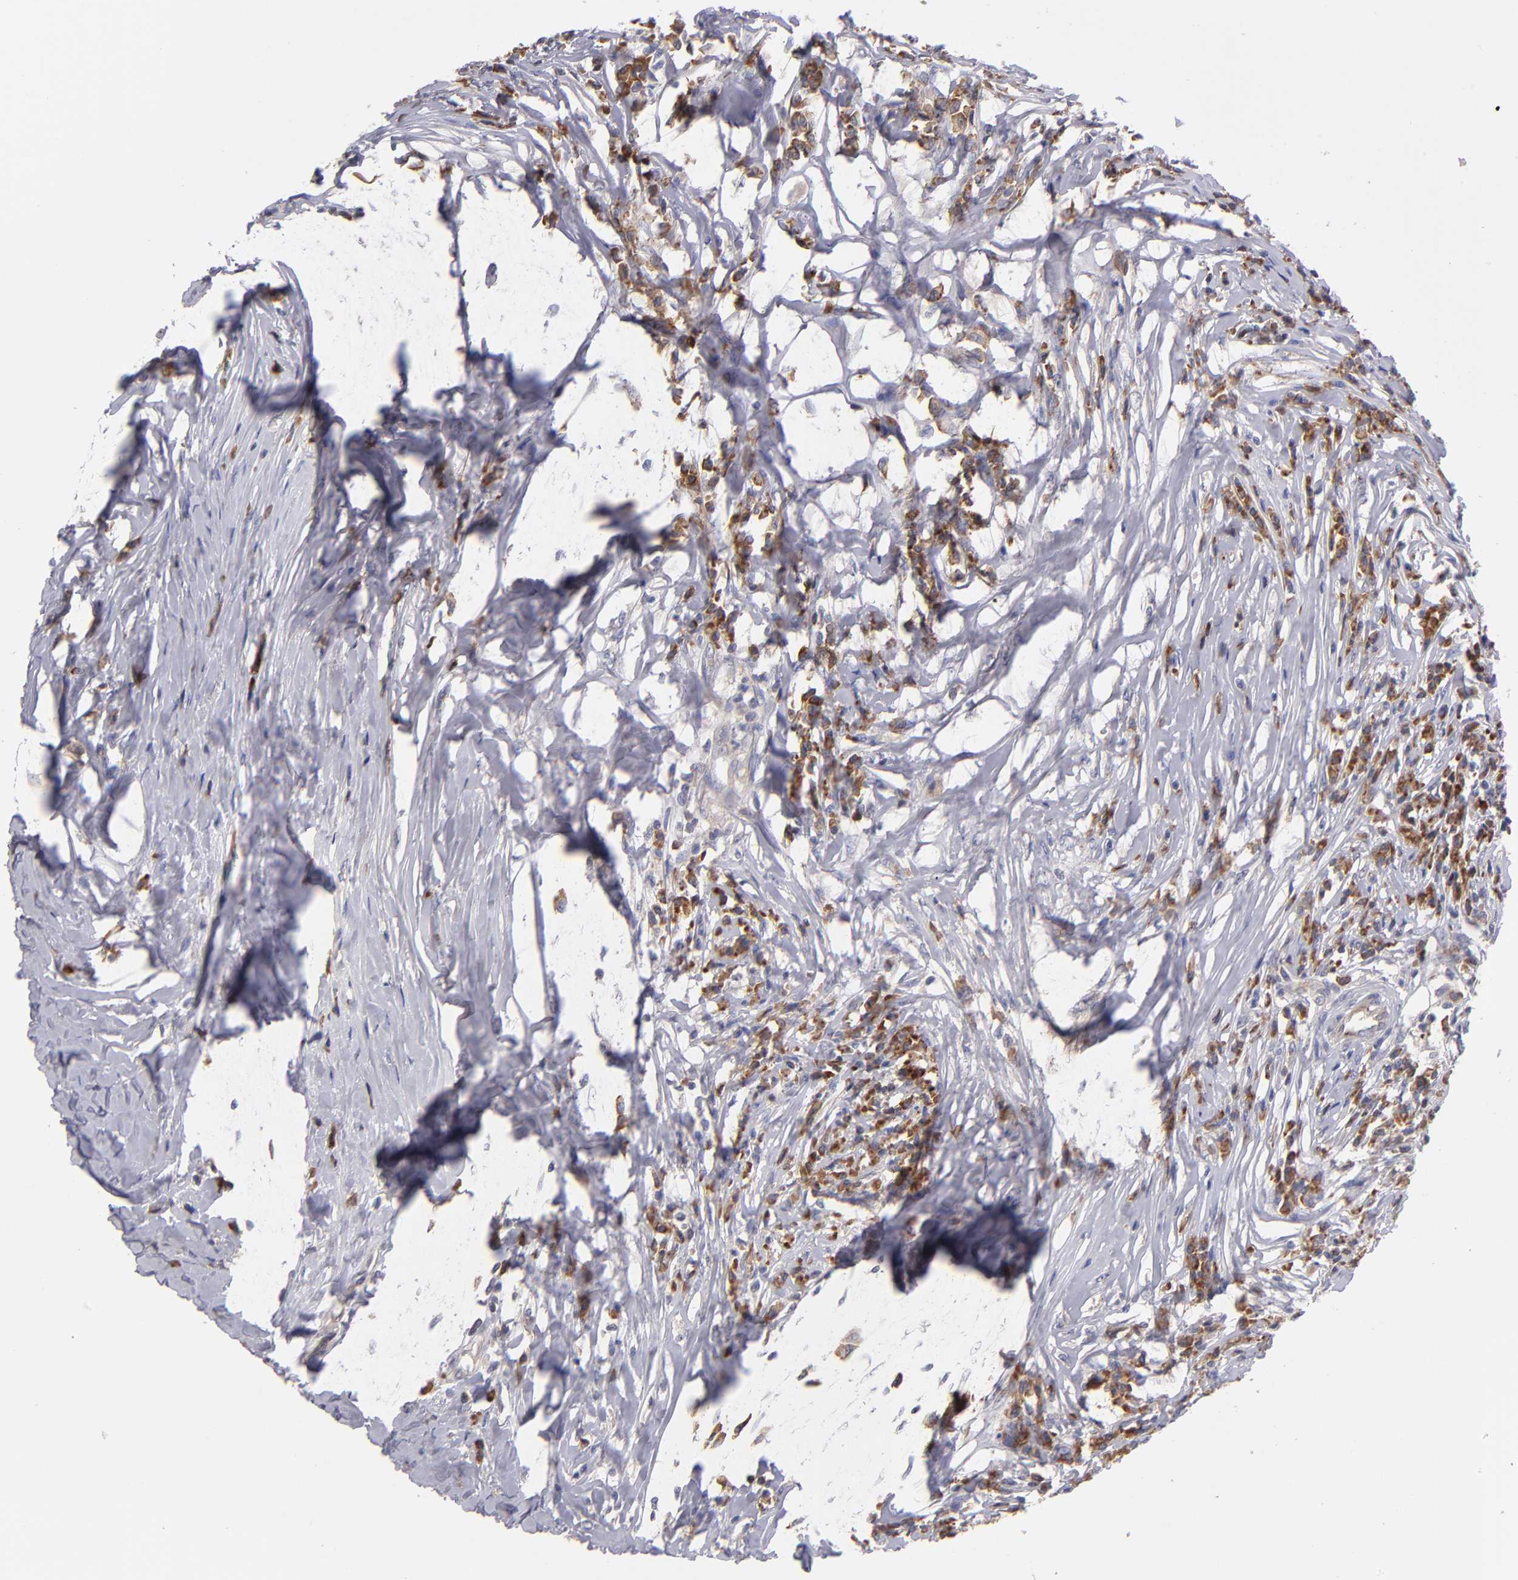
{"staining": {"intensity": "moderate", "quantity": ">75%", "location": "cytoplasmic/membranous"}, "tissue": "head and neck cancer", "cell_type": "Tumor cells", "image_type": "cancer", "snomed": [{"axis": "morphology", "description": "Adenocarcinoma, NOS"}, {"axis": "topography", "description": "Salivary gland"}, {"axis": "topography", "description": "Head-Neck"}], "caption": "Brown immunohistochemical staining in adenocarcinoma (head and neck) exhibits moderate cytoplasmic/membranous staining in approximately >75% of tumor cells. The protein of interest is stained brown, and the nuclei are stained in blue (DAB (3,3'-diaminobenzidine) IHC with brightfield microscopy, high magnification).", "gene": "EIF3L", "patient": {"sex": "female", "age": 65}}